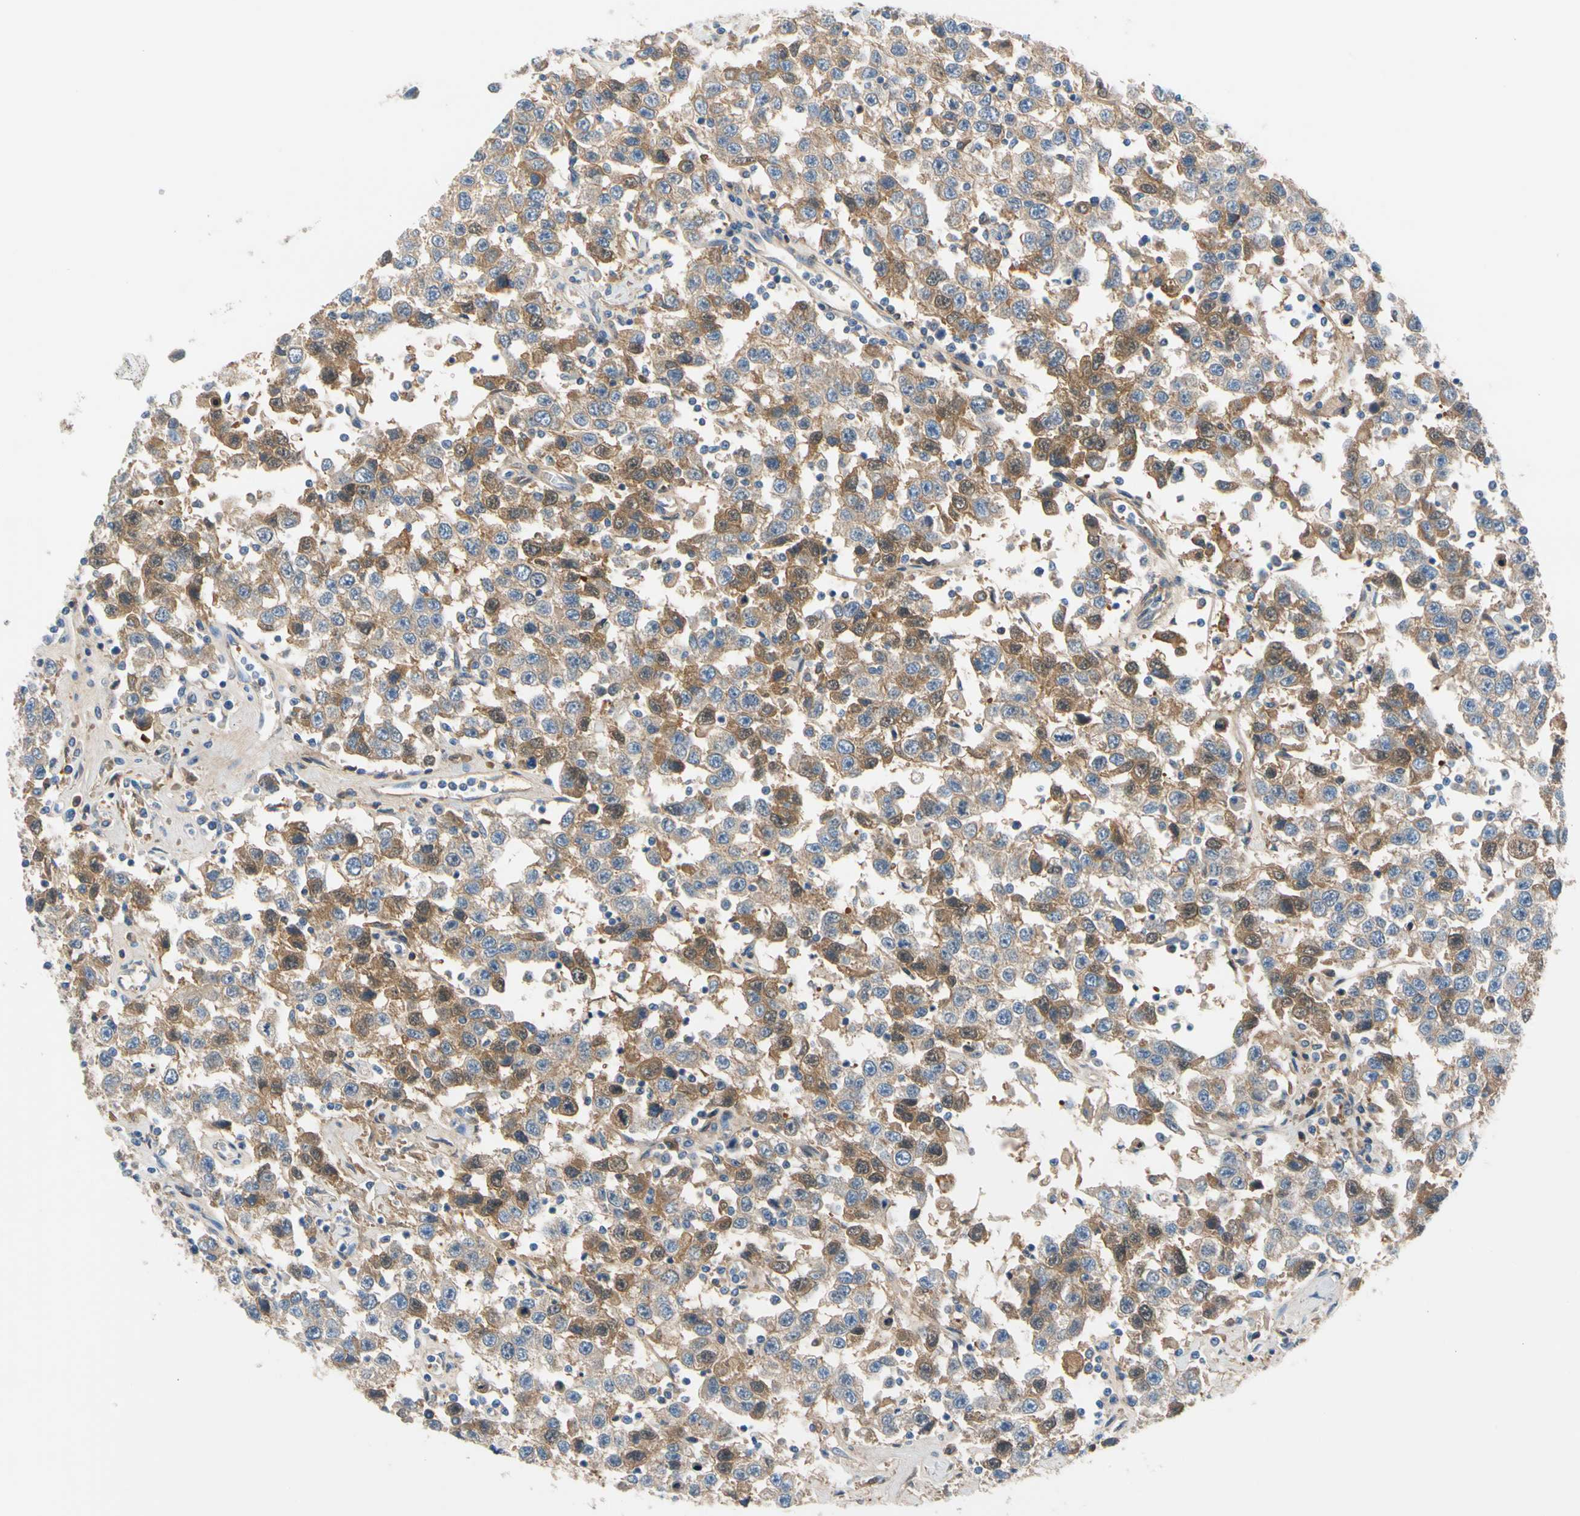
{"staining": {"intensity": "moderate", "quantity": "25%-75%", "location": "cytoplasmic/membranous"}, "tissue": "testis cancer", "cell_type": "Tumor cells", "image_type": "cancer", "snomed": [{"axis": "morphology", "description": "Seminoma, NOS"}, {"axis": "topography", "description": "Testis"}], "caption": "This photomicrograph demonstrates IHC staining of testis cancer (seminoma), with medium moderate cytoplasmic/membranous staining in approximately 25%-75% of tumor cells.", "gene": "ENTREP3", "patient": {"sex": "male", "age": 41}}